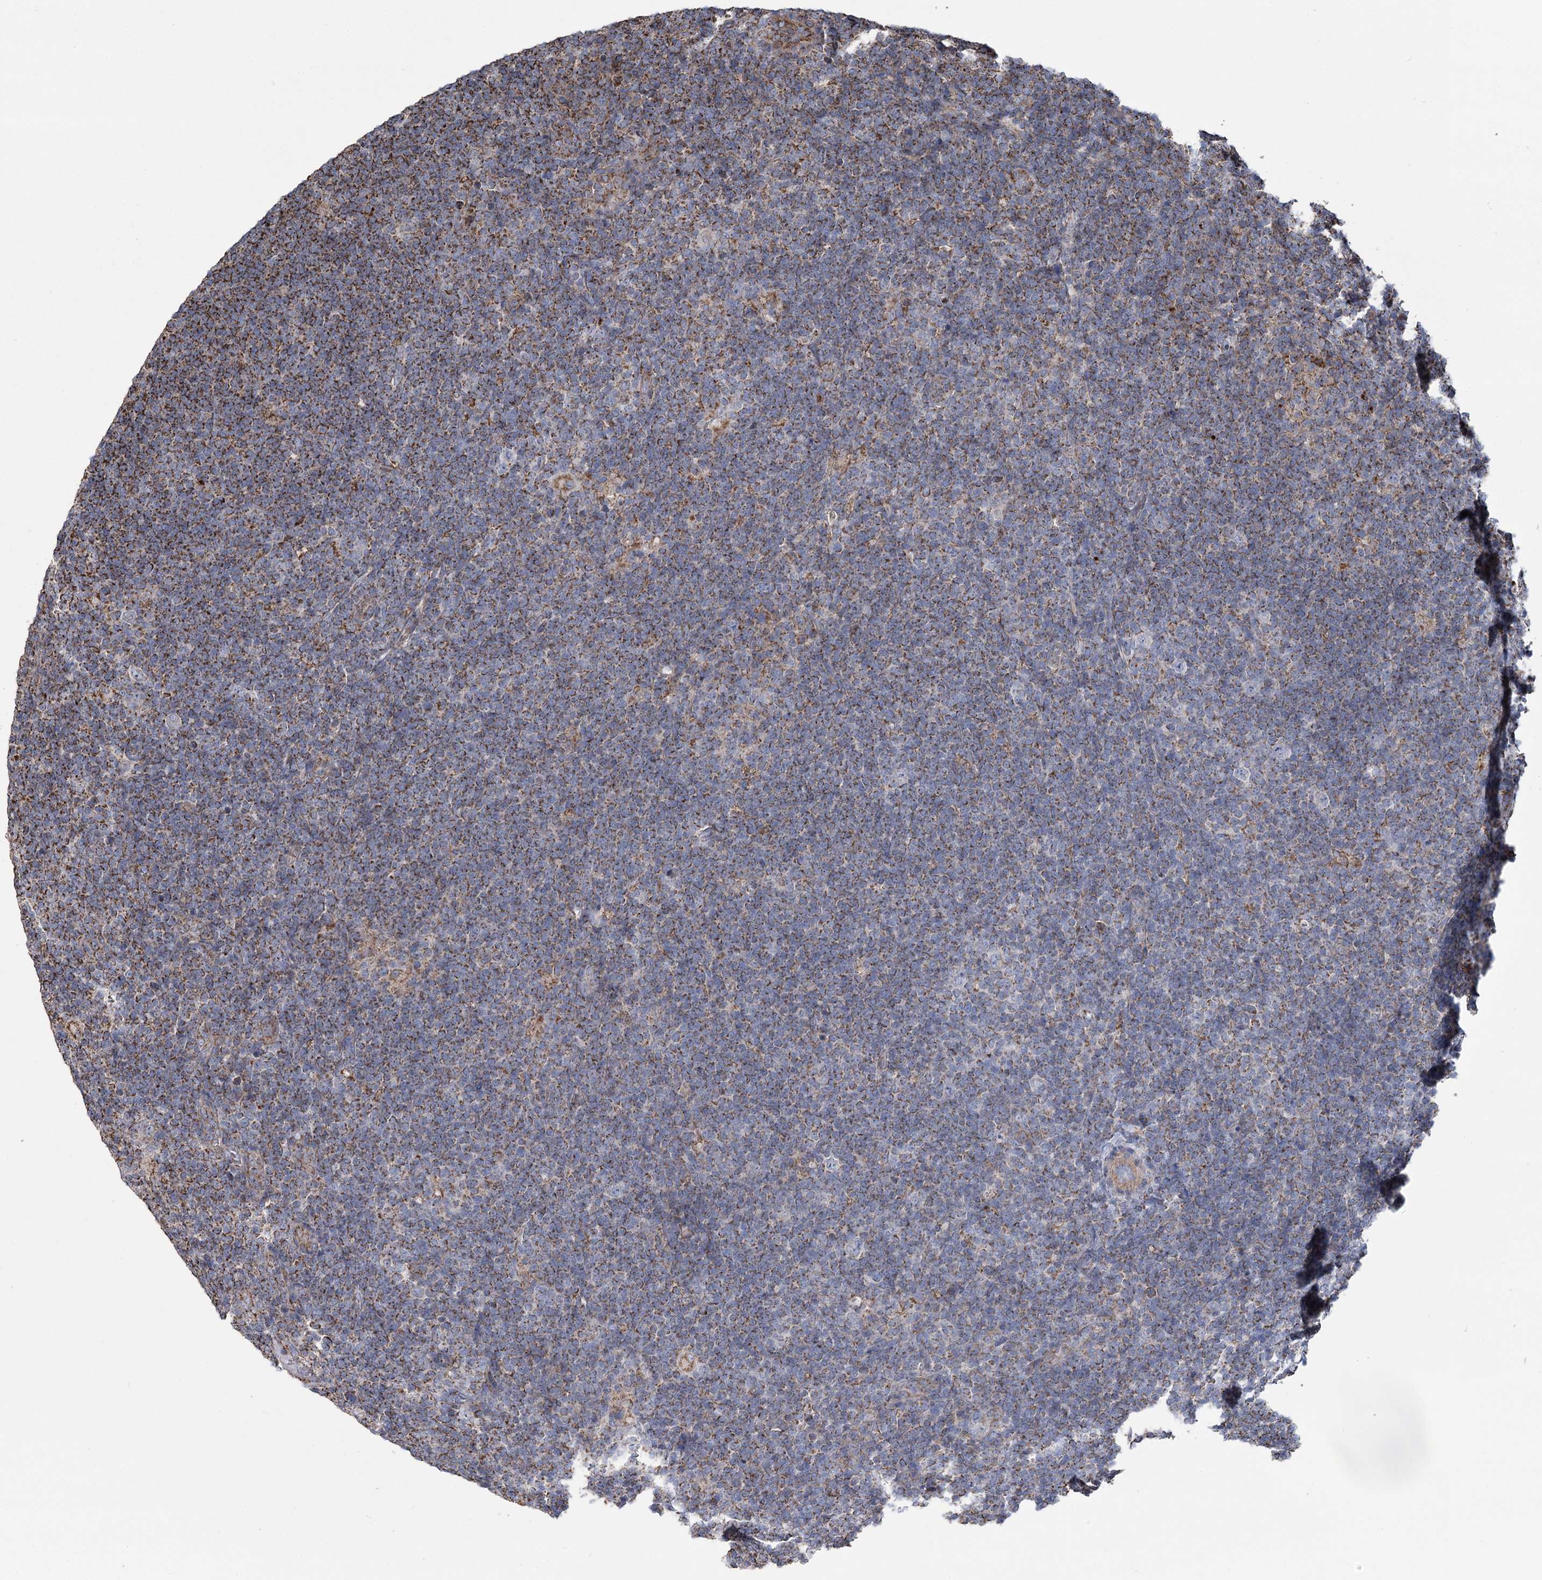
{"staining": {"intensity": "negative", "quantity": "none", "location": "none"}, "tissue": "lymphoma", "cell_type": "Tumor cells", "image_type": "cancer", "snomed": [{"axis": "morphology", "description": "Hodgkin's disease, NOS"}, {"axis": "topography", "description": "Lymph node"}], "caption": "DAB (3,3'-diaminobenzidine) immunohistochemical staining of human lymphoma reveals no significant expression in tumor cells.", "gene": "RANBP3L", "patient": {"sex": "female", "age": 57}}